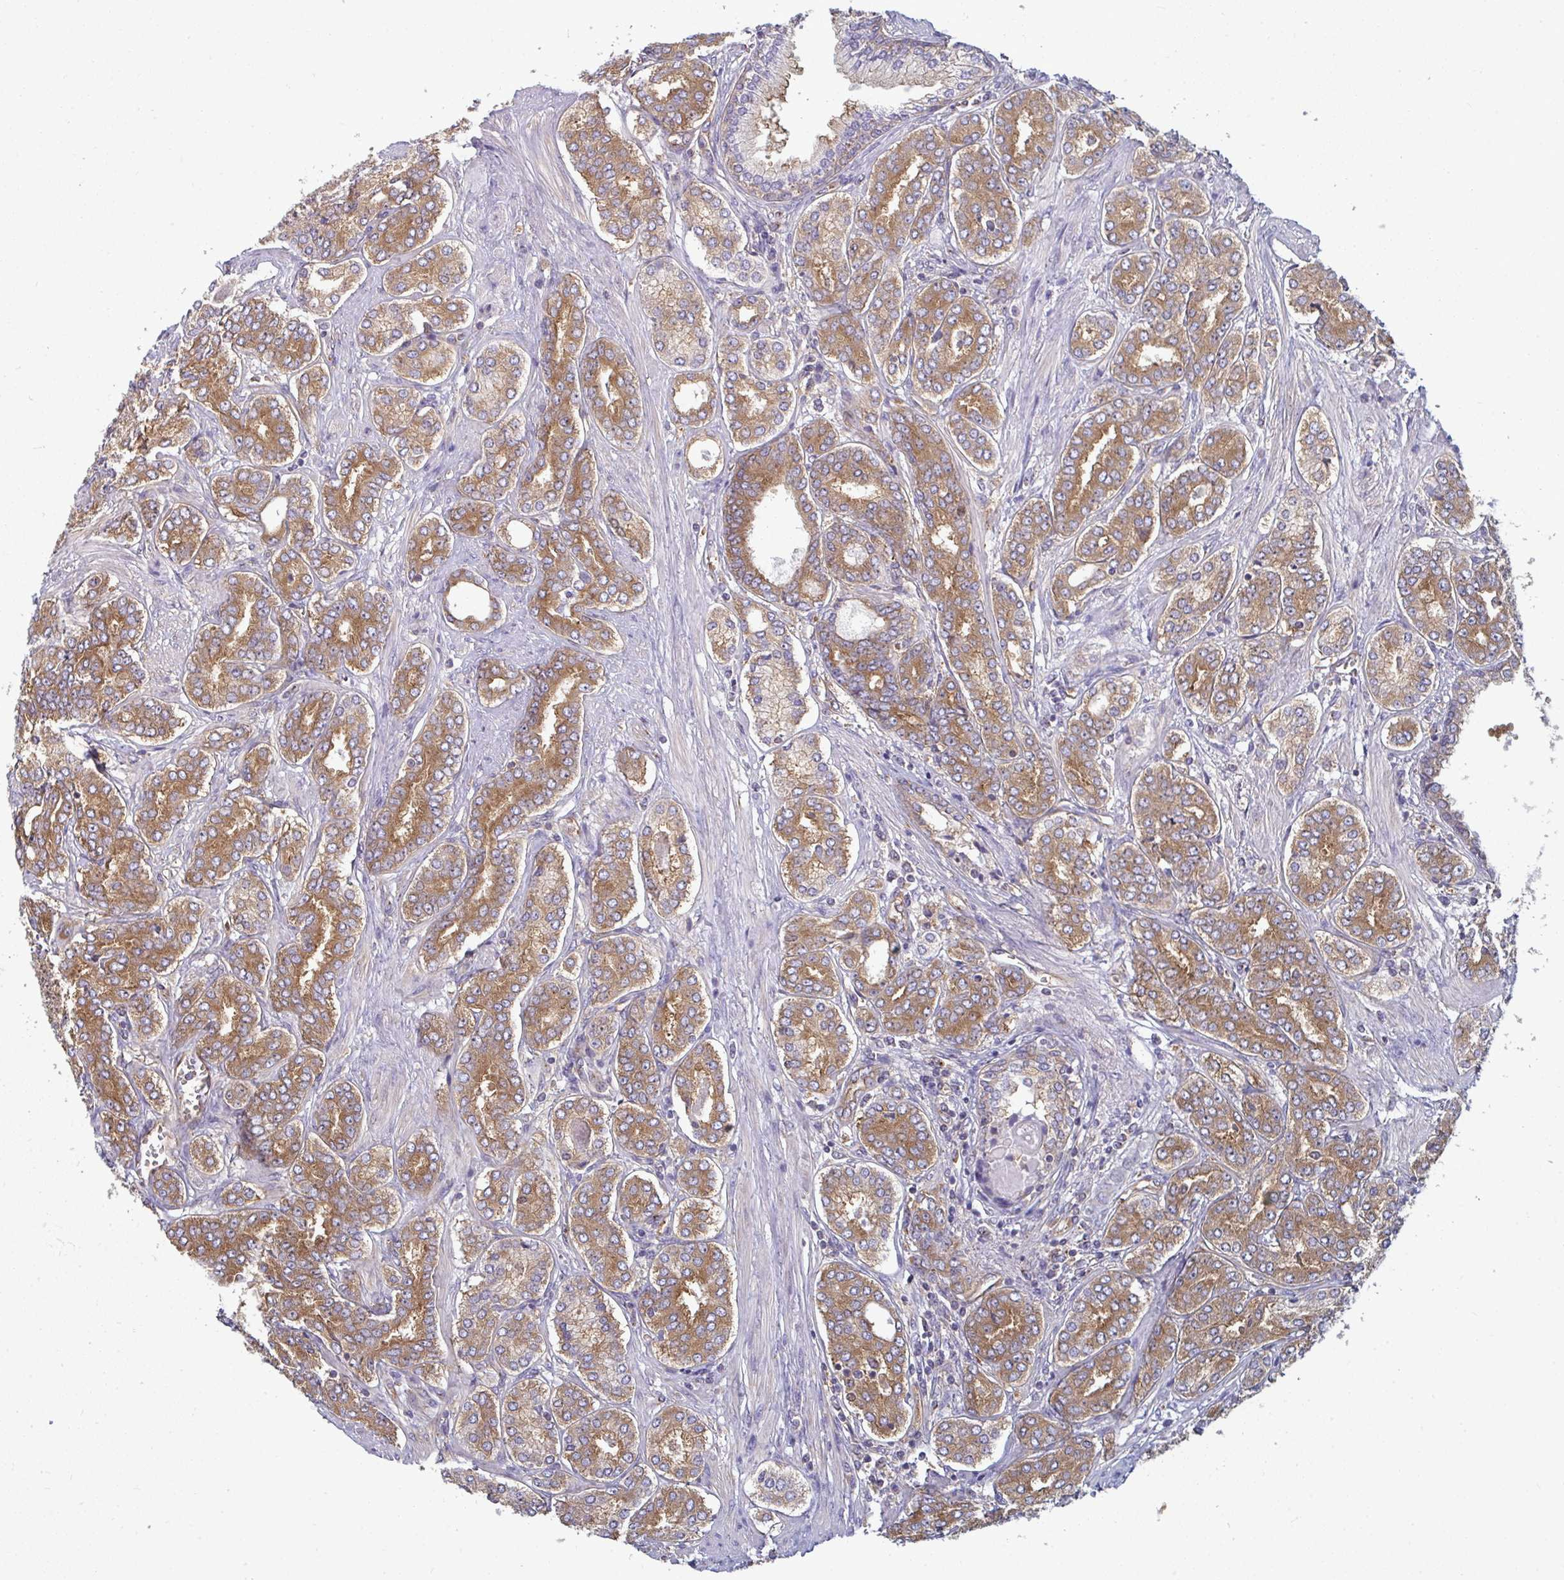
{"staining": {"intensity": "moderate", "quantity": ">75%", "location": "cytoplasmic/membranous"}, "tissue": "prostate cancer", "cell_type": "Tumor cells", "image_type": "cancer", "snomed": [{"axis": "morphology", "description": "Adenocarcinoma, High grade"}, {"axis": "topography", "description": "Prostate"}], "caption": "Immunohistochemical staining of human prostate cancer (adenocarcinoma (high-grade)) demonstrates medium levels of moderate cytoplasmic/membranous protein staining in about >75% of tumor cells.", "gene": "DYNC1I2", "patient": {"sex": "male", "age": 72}}